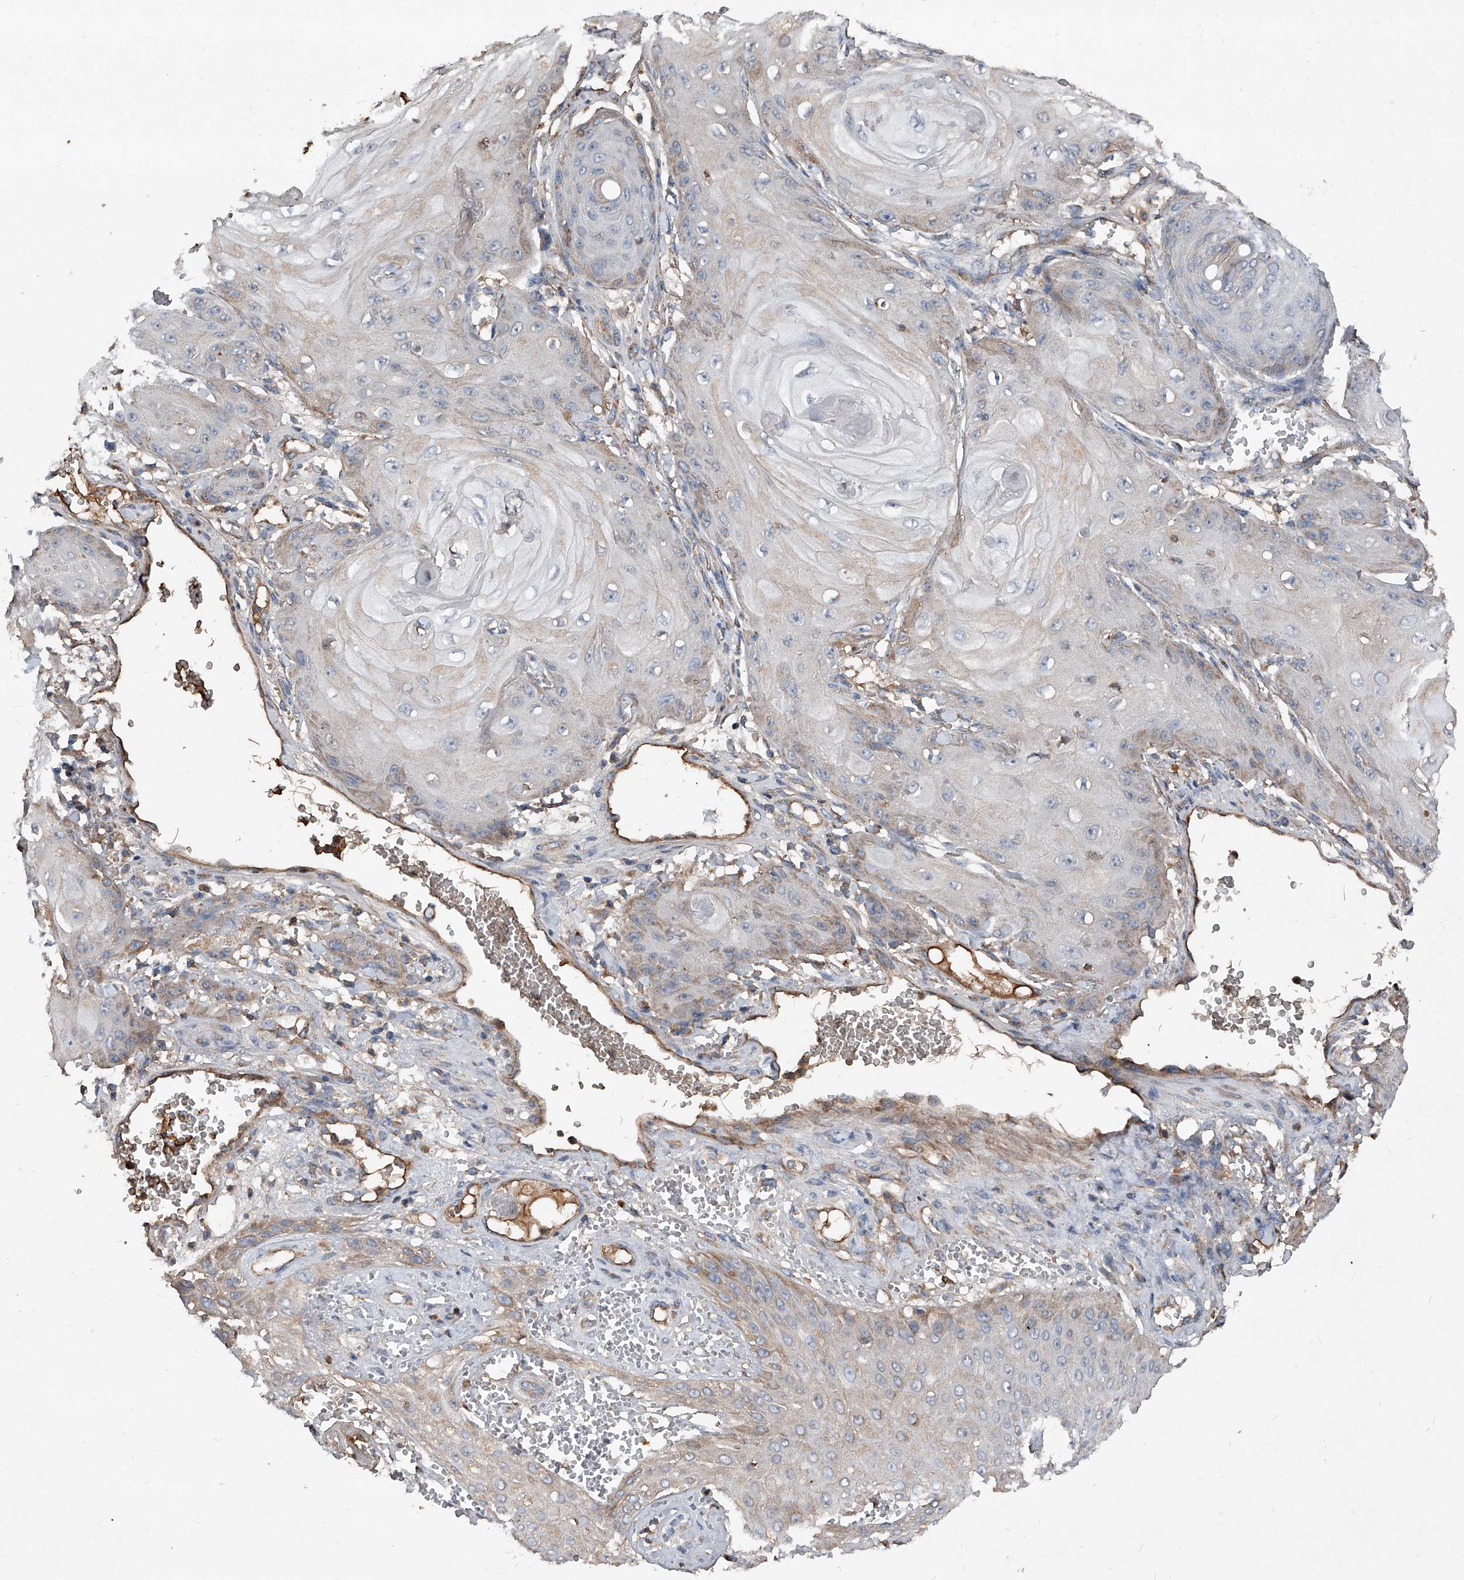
{"staining": {"intensity": "weak", "quantity": "<25%", "location": "cytoplasmic/membranous"}, "tissue": "skin cancer", "cell_type": "Tumor cells", "image_type": "cancer", "snomed": [{"axis": "morphology", "description": "Squamous cell carcinoma, NOS"}, {"axis": "topography", "description": "Skin"}], "caption": "Tumor cells are negative for protein expression in human skin squamous cell carcinoma. The staining was performed using DAB (3,3'-diaminobenzidine) to visualize the protein expression in brown, while the nuclei were stained in blue with hematoxylin (Magnification: 20x).", "gene": "SDHA", "patient": {"sex": "male", "age": 74}}